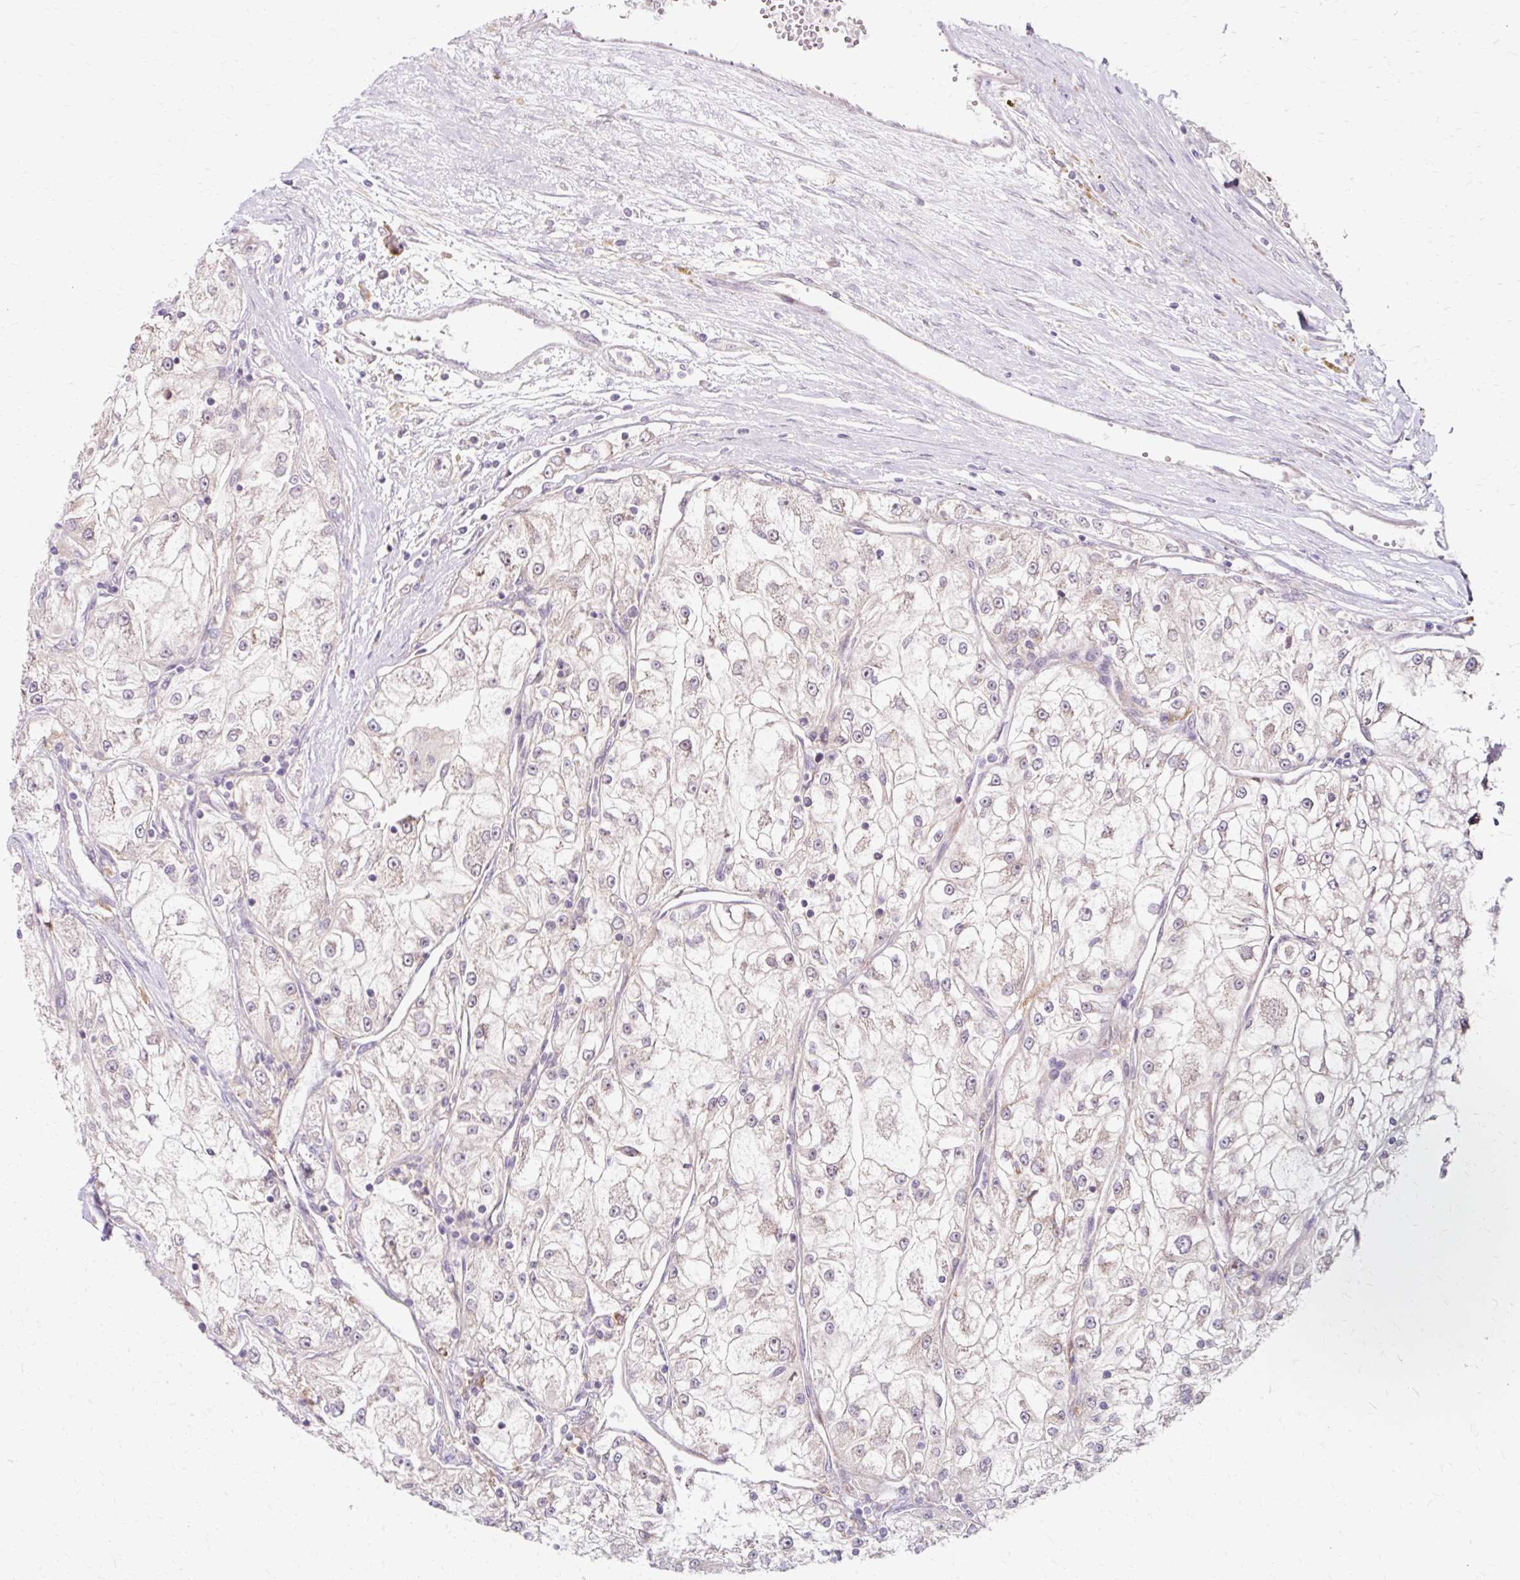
{"staining": {"intensity": "negative", "quantity": "none", "location": "none"}, "tissue": "renal cancer", "cell_type": "Tumor cells", "image_type": "cancer", "snomed": [{"axis": "morphology", "description": "Adenocarcinoma, NOS"}, {"axis": "topography", "description": "Kidney"}], "caption": "Human adenocarcinoma (renal) stained for a protein using IHC reveals no staining in tumor cells.", "gene": "GEMIN2", "patient": {"sex": "female", "age": 72}}